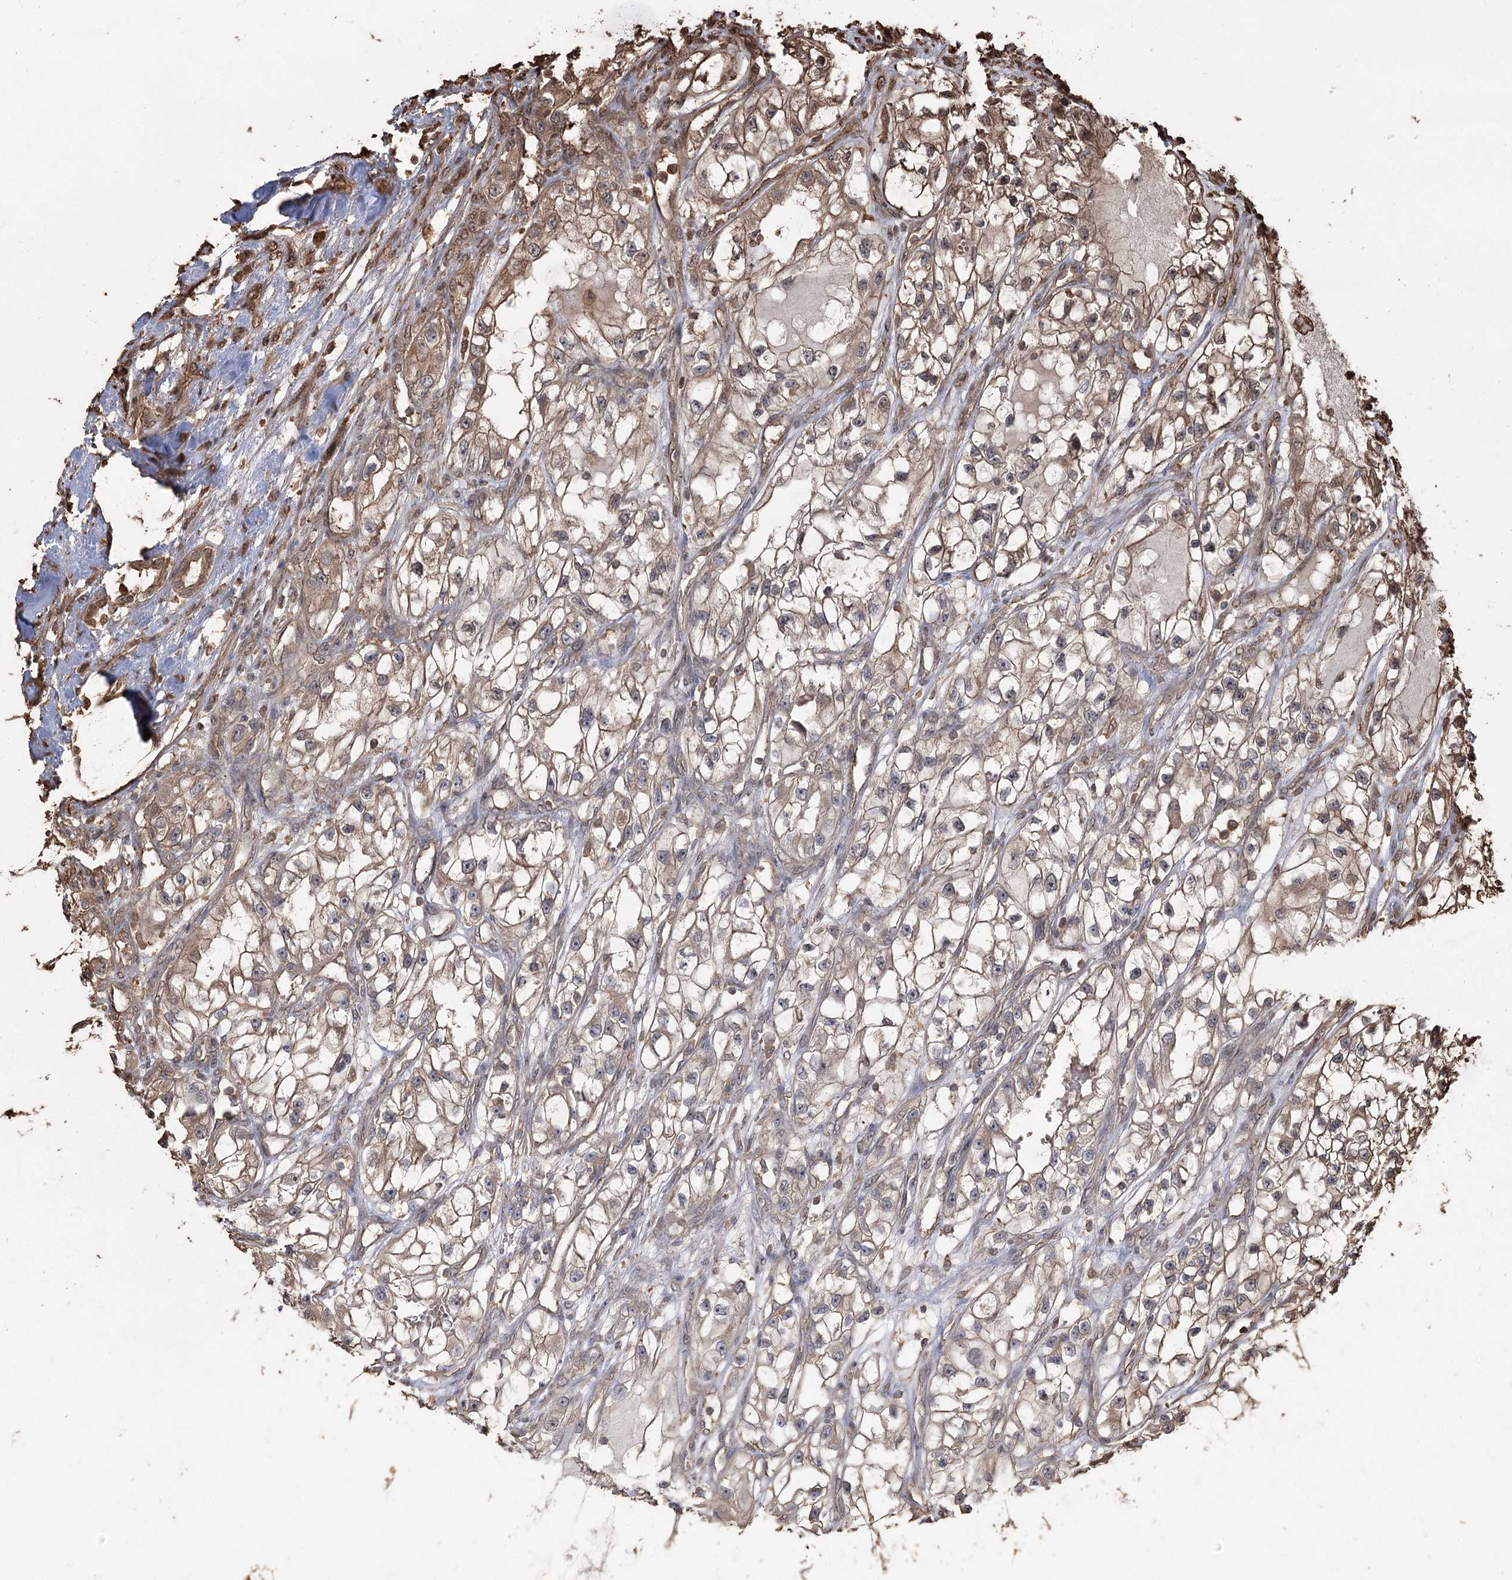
{"staining": {"intensity": "moderate", "quantity": "<25%", "location": "cytoplasmic/membranous"}, "tissue": "renal cancer", "cell_type": "Tumor cells", "image_type": "cancer", "snomed": [{"axis": "morphology", "description": "Adenocarcinoma, NOS"}, {"axis": "topography", "description": "Kidney"}], "caption": "Moderate cytoplasmic/membranous expression for a protein is appreciated in approximately <25% of tumor cells of renal cancer (adenocarcinoma) using immunohistochemistry (IHC).", "gene": "PLCH1", "patient": {"sex": "female", "age": 57}}